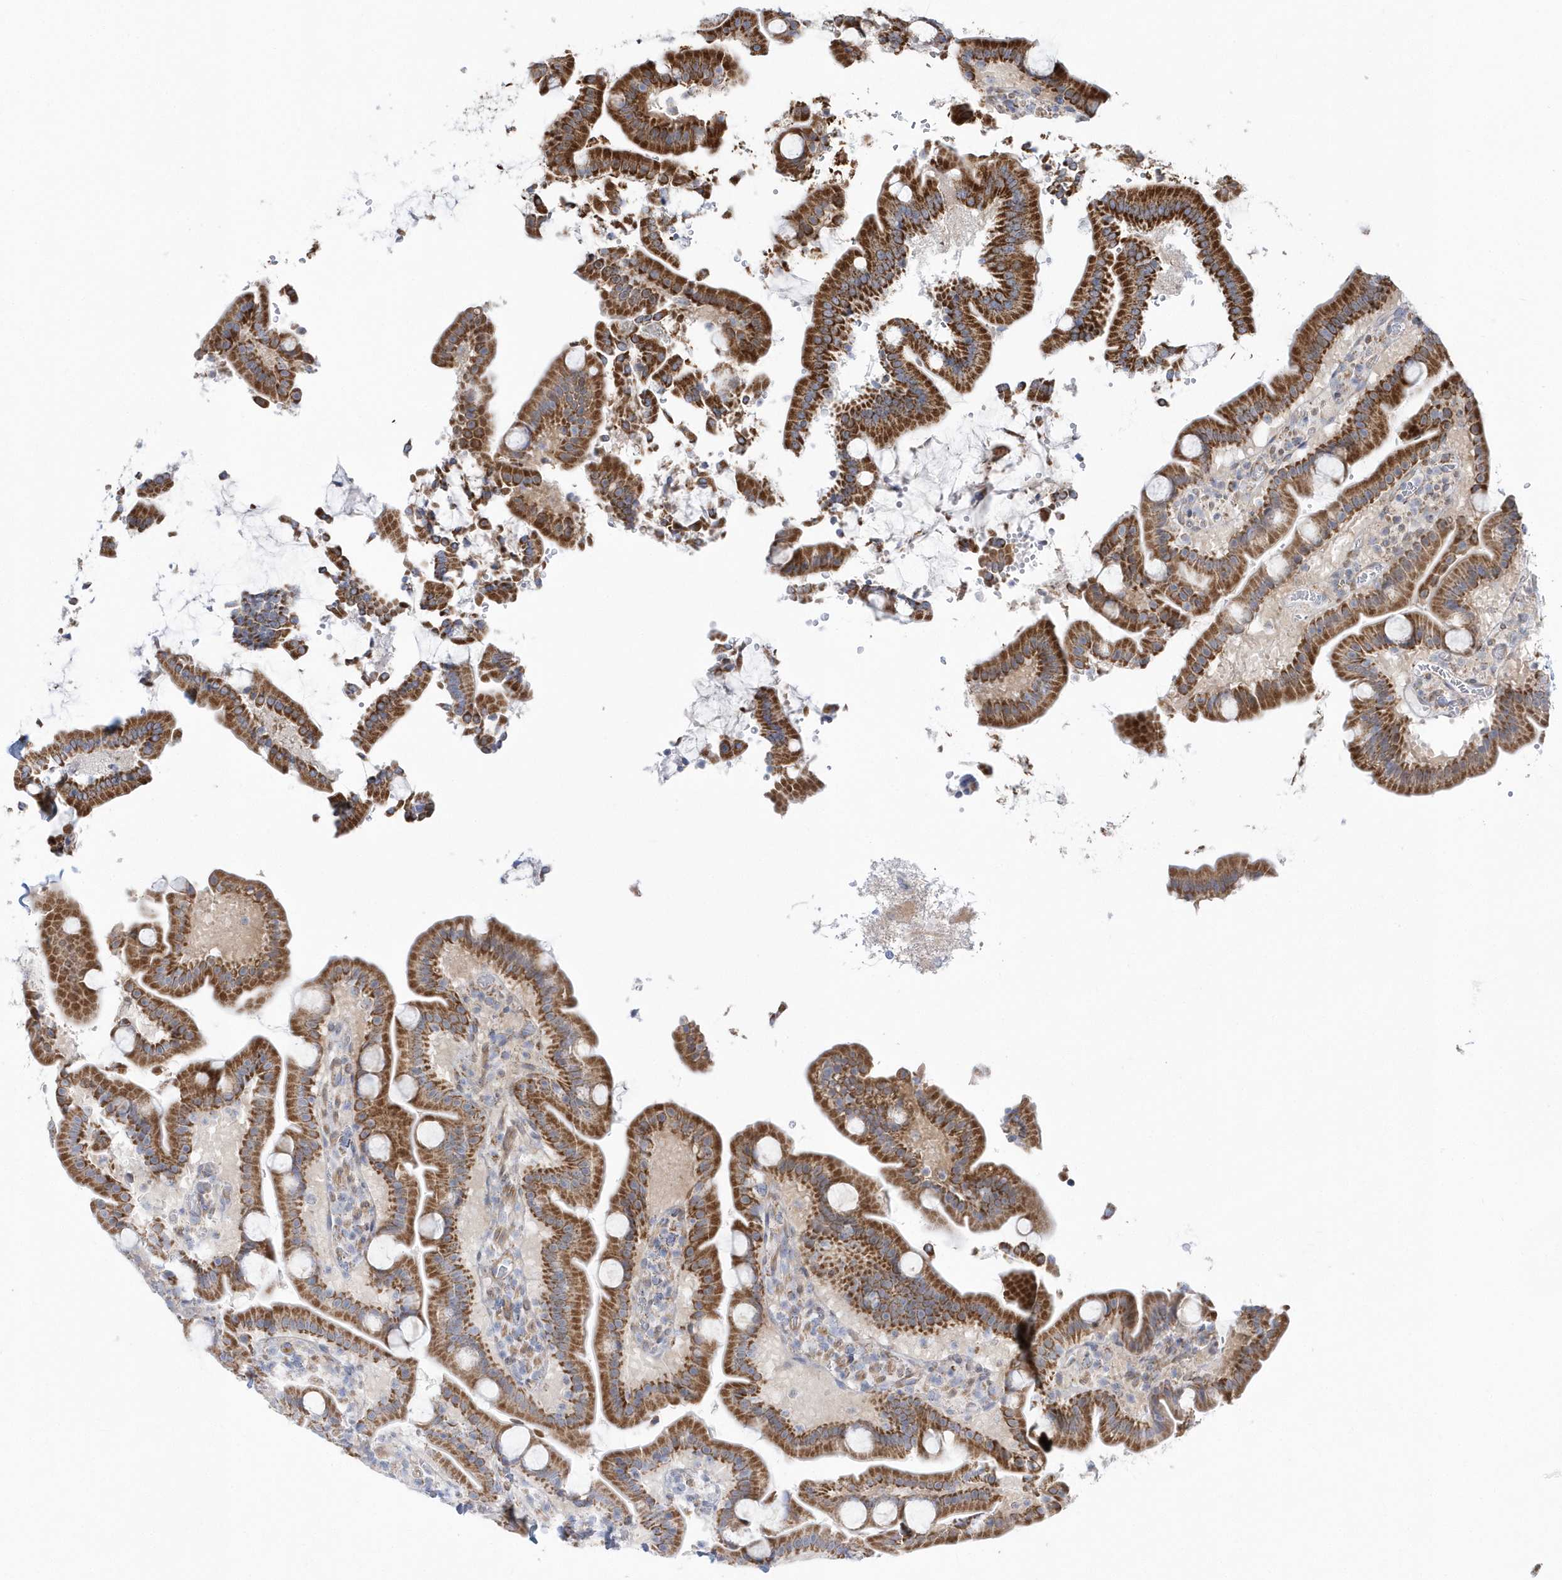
{"staining": {"intensity": "strong", "quantity": ">75%", "location": "cytoplasmic/membranous"}, "tissue": "duodenum", "cell_type": "Glandular cells", "image_type": "normal", "snomed": [{"axis": "morphology", "description": "Normal tissue, NOS"}, {"axis": "topography", "description": "Duodenum"}], "caption": "The histopathology image demonstrates staining of benign duodenum, revealing strong cytoplasmic/membranous protein staining (brown color) within glandular cells.", "gene": "OPA1", "patient": {"sex": "male", "age": 55}}